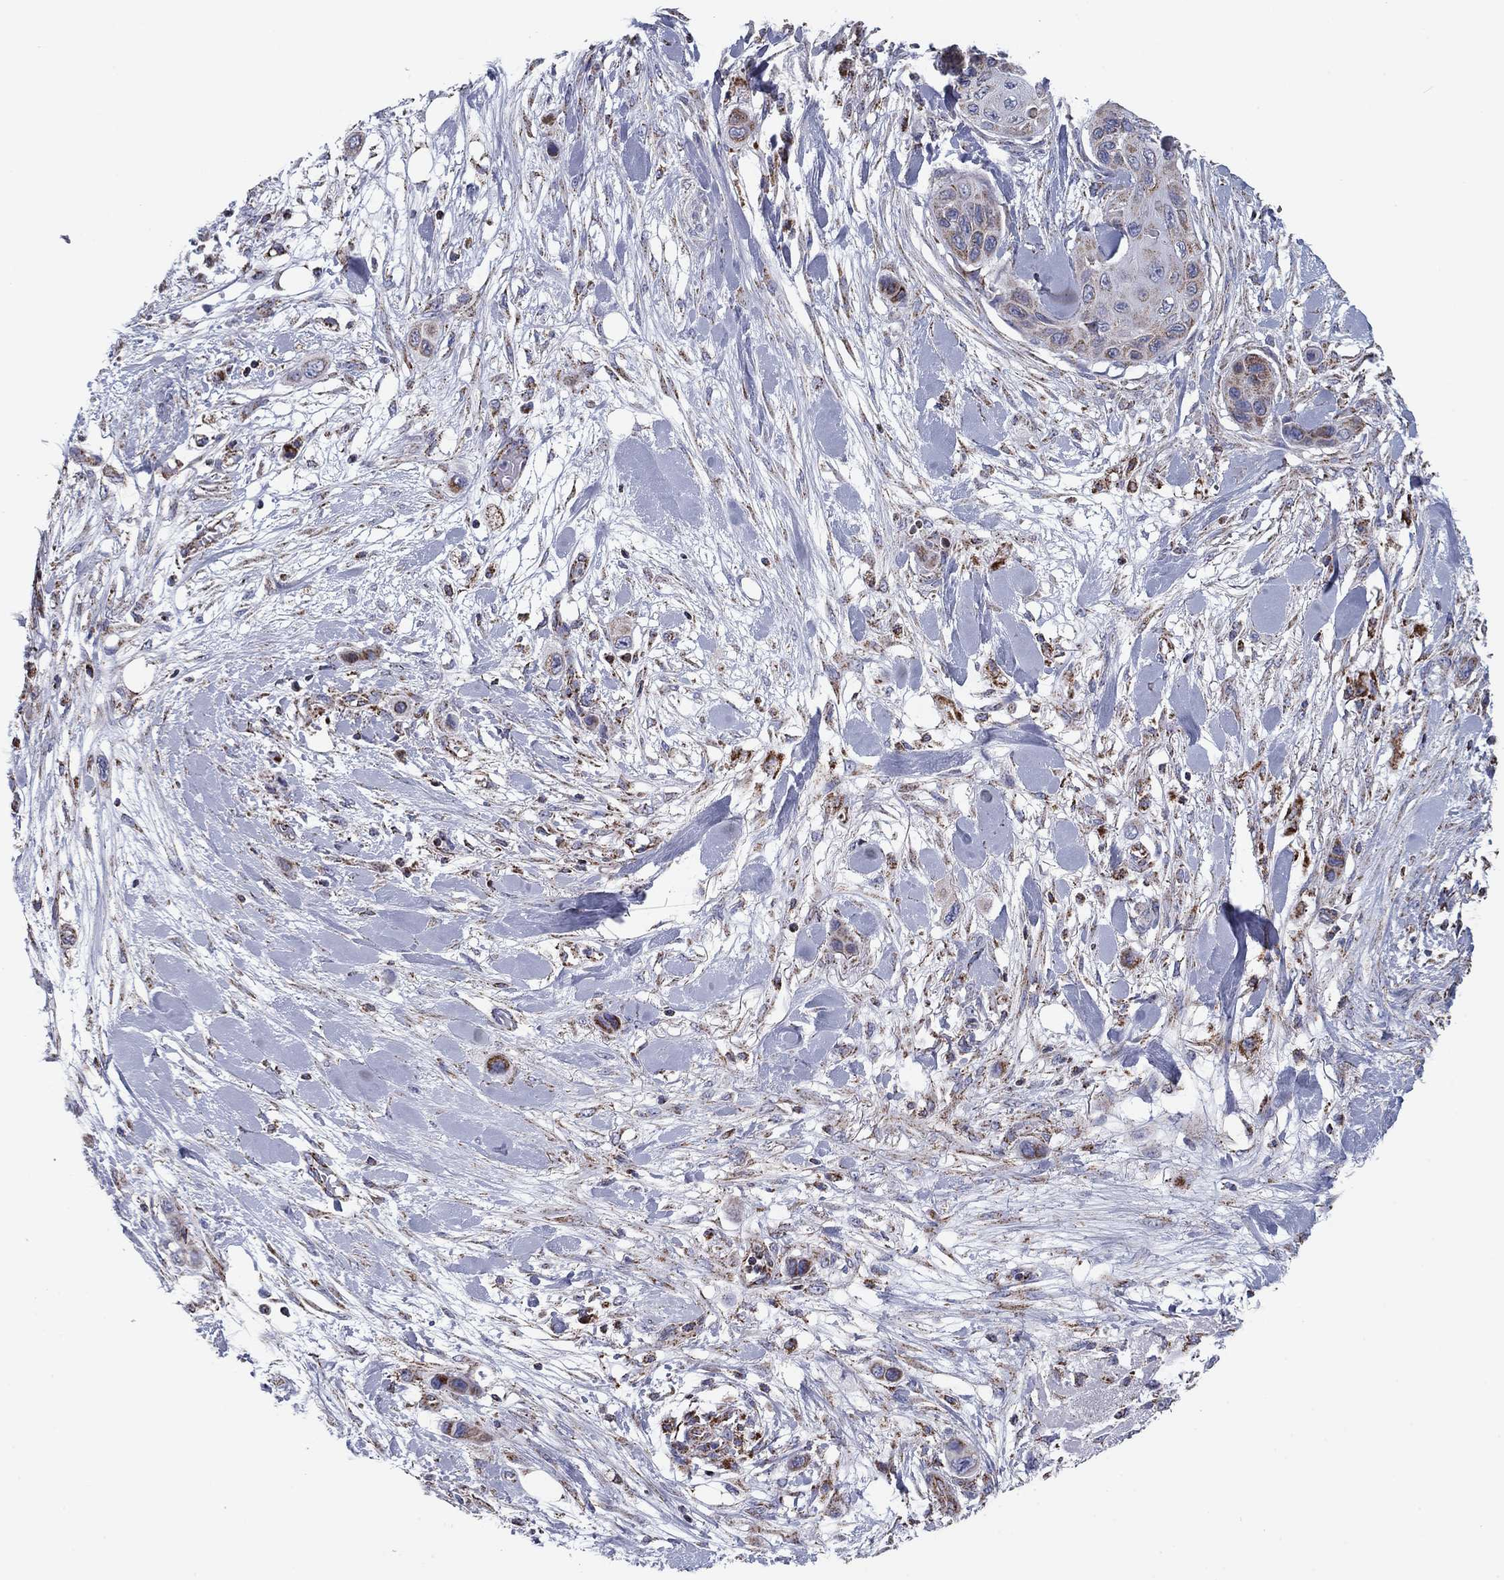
{"staining": {"intensity": "weak", "quantity": "<25%", "location": "cytoplasmic/membranous"}, "tissue": "skin cancer", "cell_type": "Tumor cells", "image_type": "cancer", "snomed": [{"axis": "morphology", "description": "Squamous cell carcinoma, NOS"}, {"axis": "topography", "description": "Skin"}], "caption": "A high-resolution image shows IHC staining of skin cancer, which reveals no significant positivity in tumor cells.", "gene": "NDUFV1", "patient": {"sex": "male", "age": 79}}